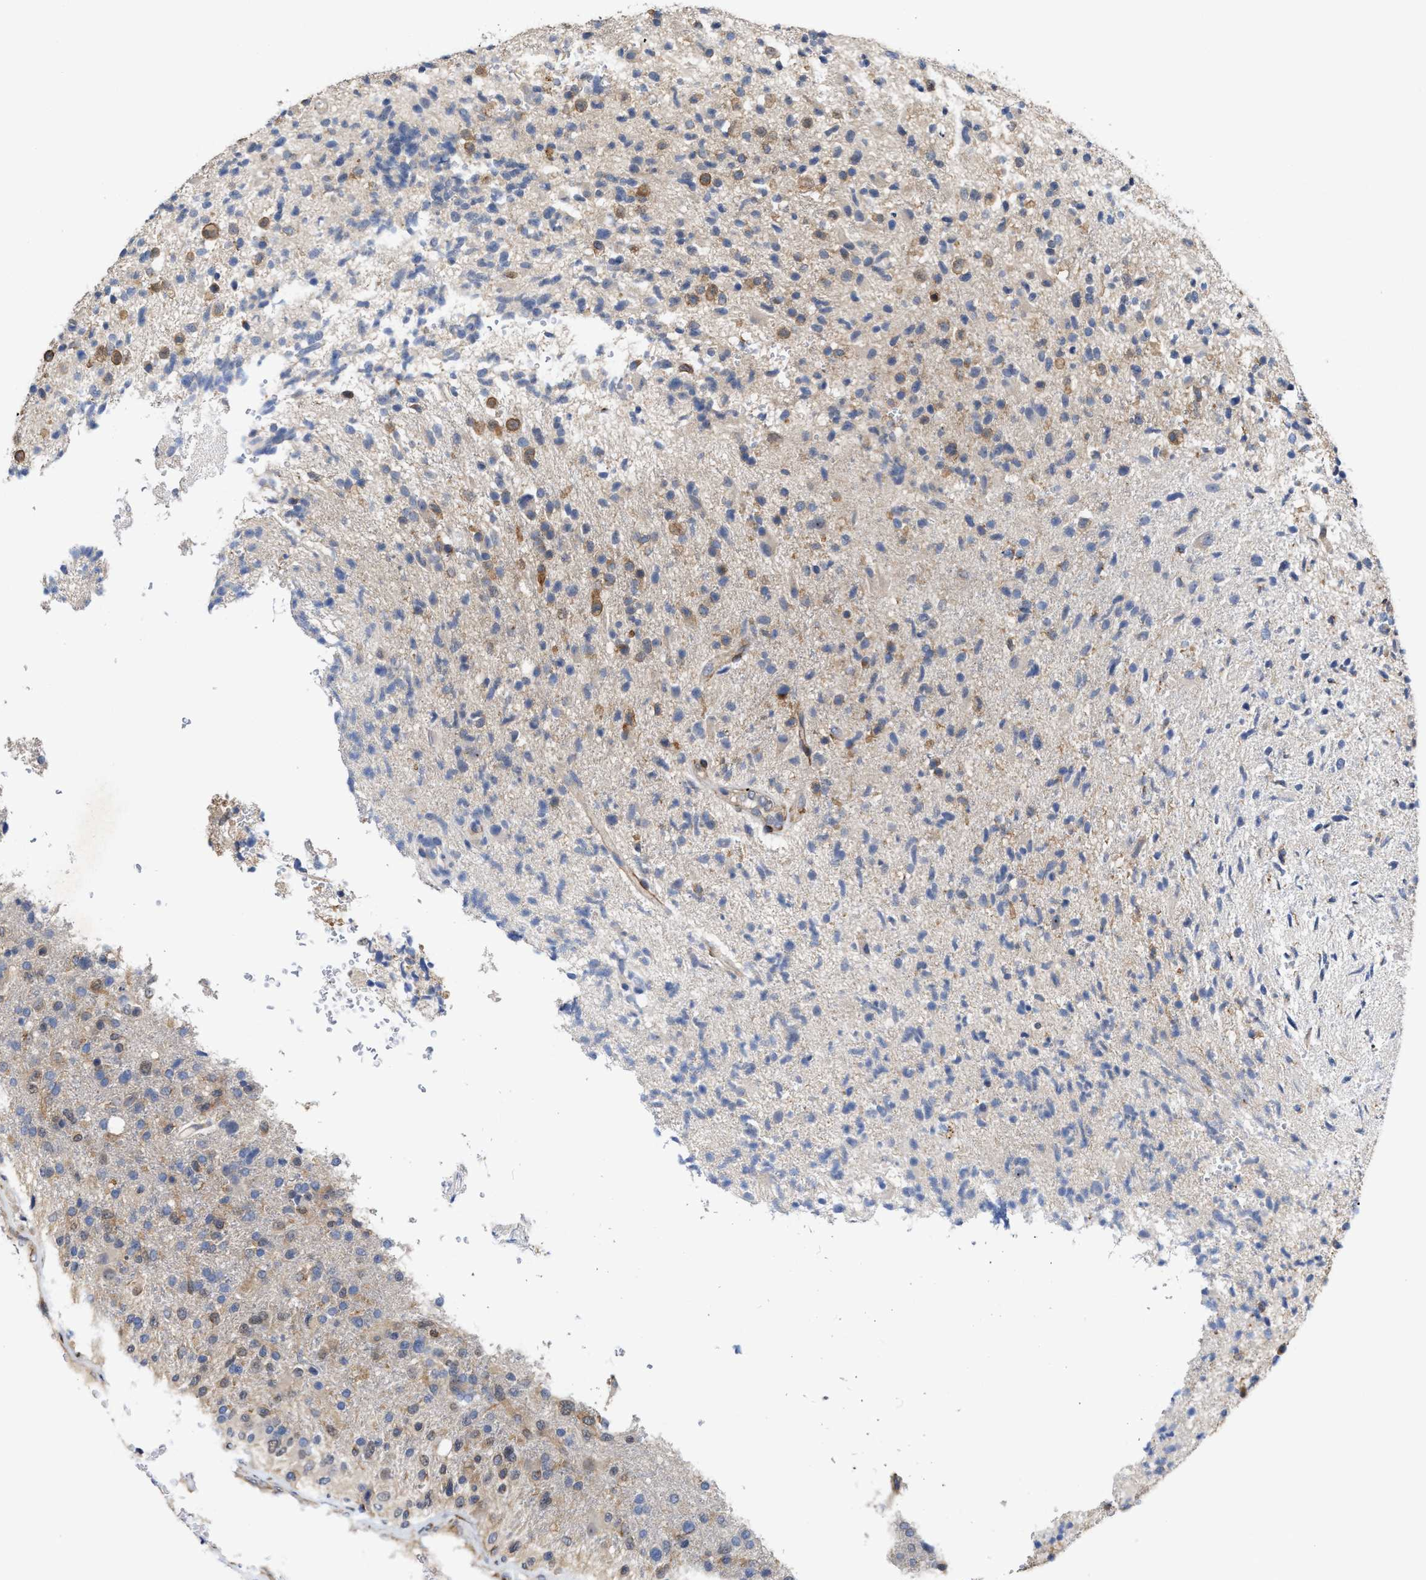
{"staining": {"intensity": "moderate", "quantity": "<25%", "location": "cytoplasmic/membranous"}, "tissue": "glioma", "cell_type": "Tumor cells", "image_type": "cancer", "snomed": [{"axis": "morphology", "description": "Glioma, malignant, High grade"}, {"axis": "topography", "description": "Brain"}], "caption": "A low amount of moderate cytoplasmic/membranous expression is present in approximately <25% of tumor cells in glioma tissue.", "gene": "BBLN", "patient": {"sex": "male", "age": 72}}